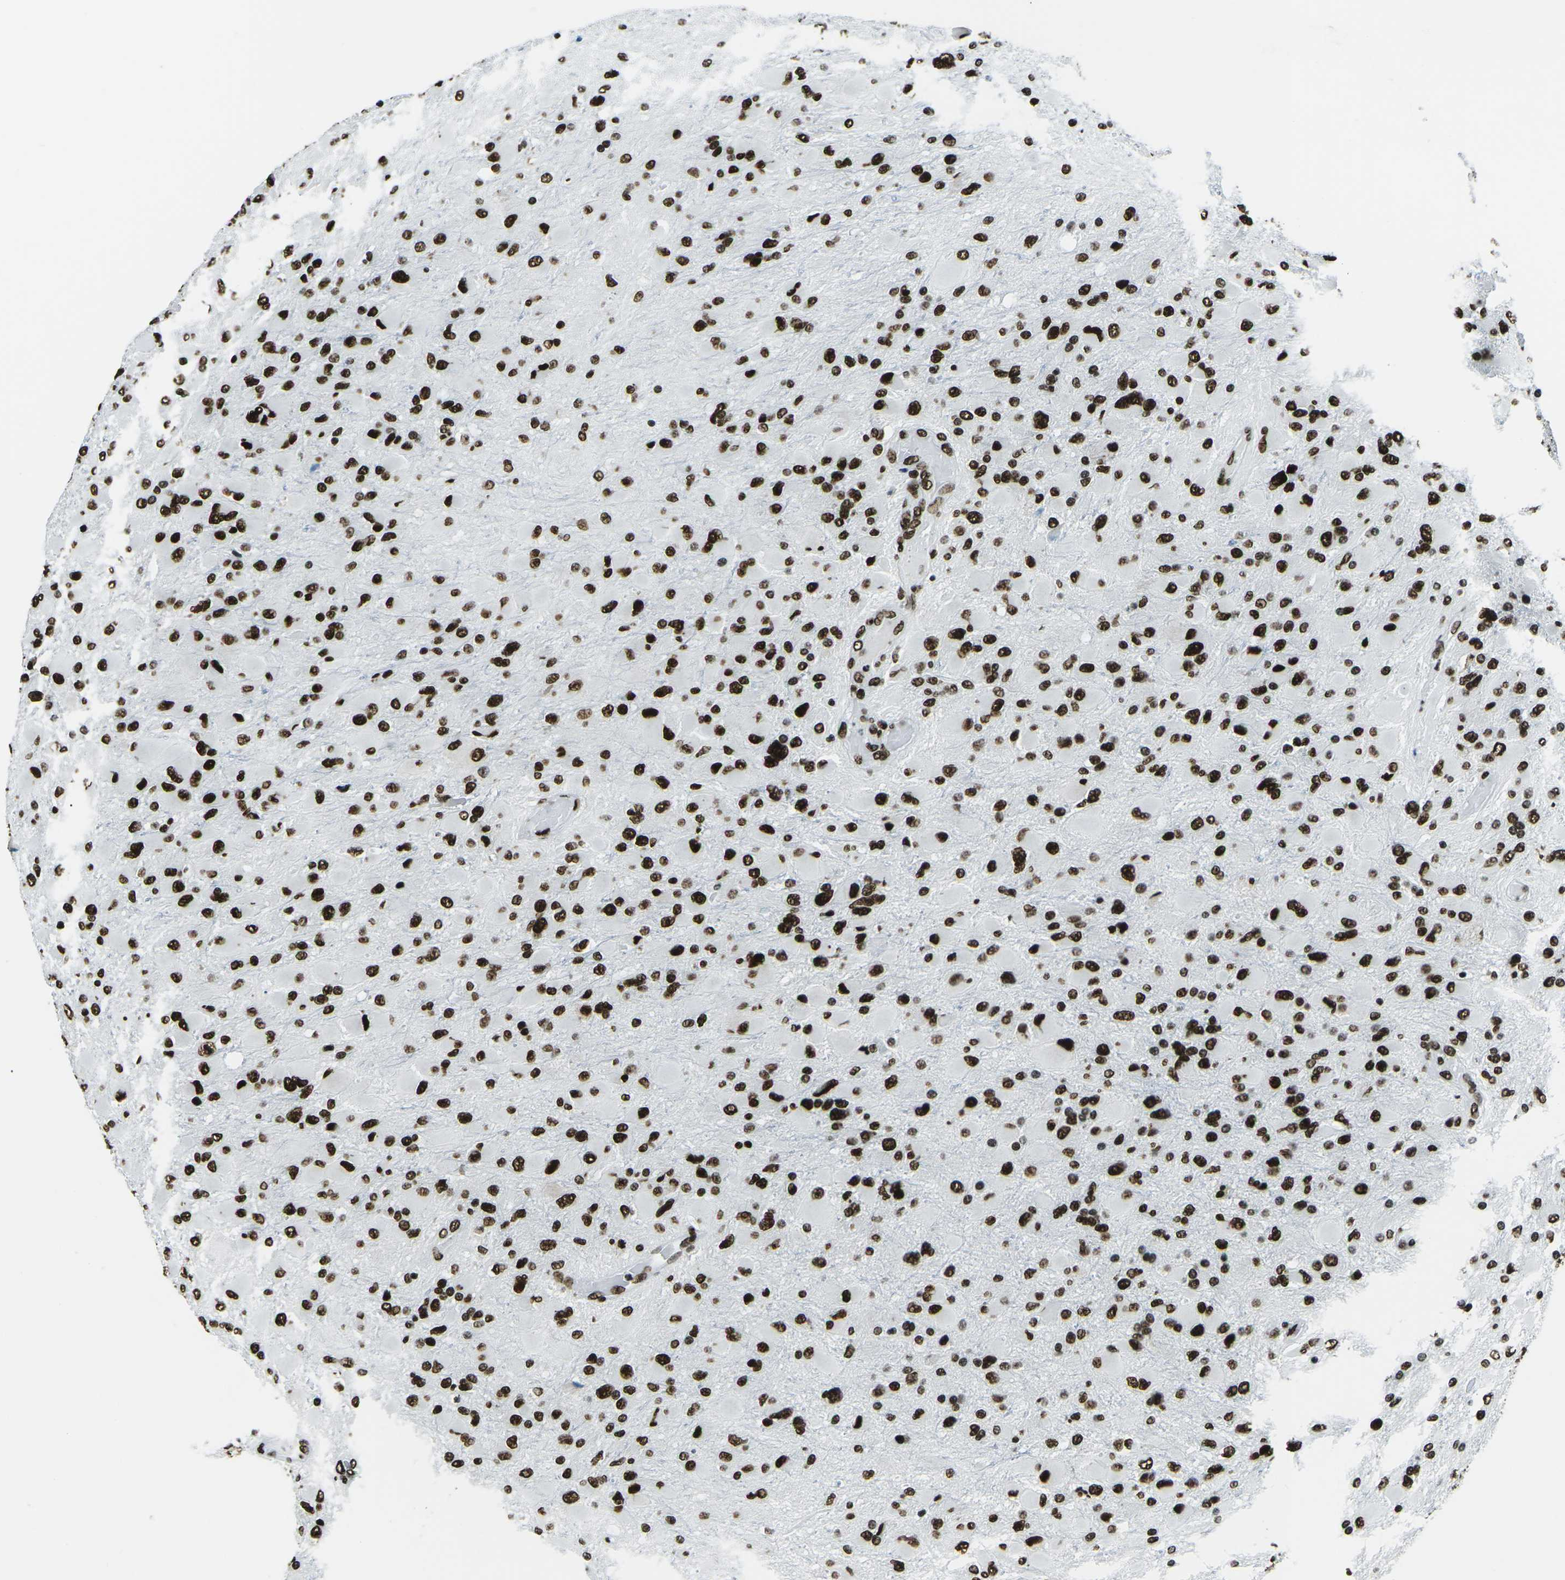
{"staining": {"intensity": "strong", "quantity": ">75%", "location": "nuclear"}, "tissue": "glioma", "cell_type": "Tumor cells", "image_type": "cancer", "snomed": [{"axis": "morphology", "description": "Glioma, malignant, High grade"}, {"axis": "topography", "description": "Cerebral cortex"}], "caption": "Strong nuclear staining for a protein is appreciated in approximately >75% of tumor cells of malignant glioma (high-grade) using IHC.", "gene": "HNRNPL", "patient": {"sex": "female", "age": 36}}